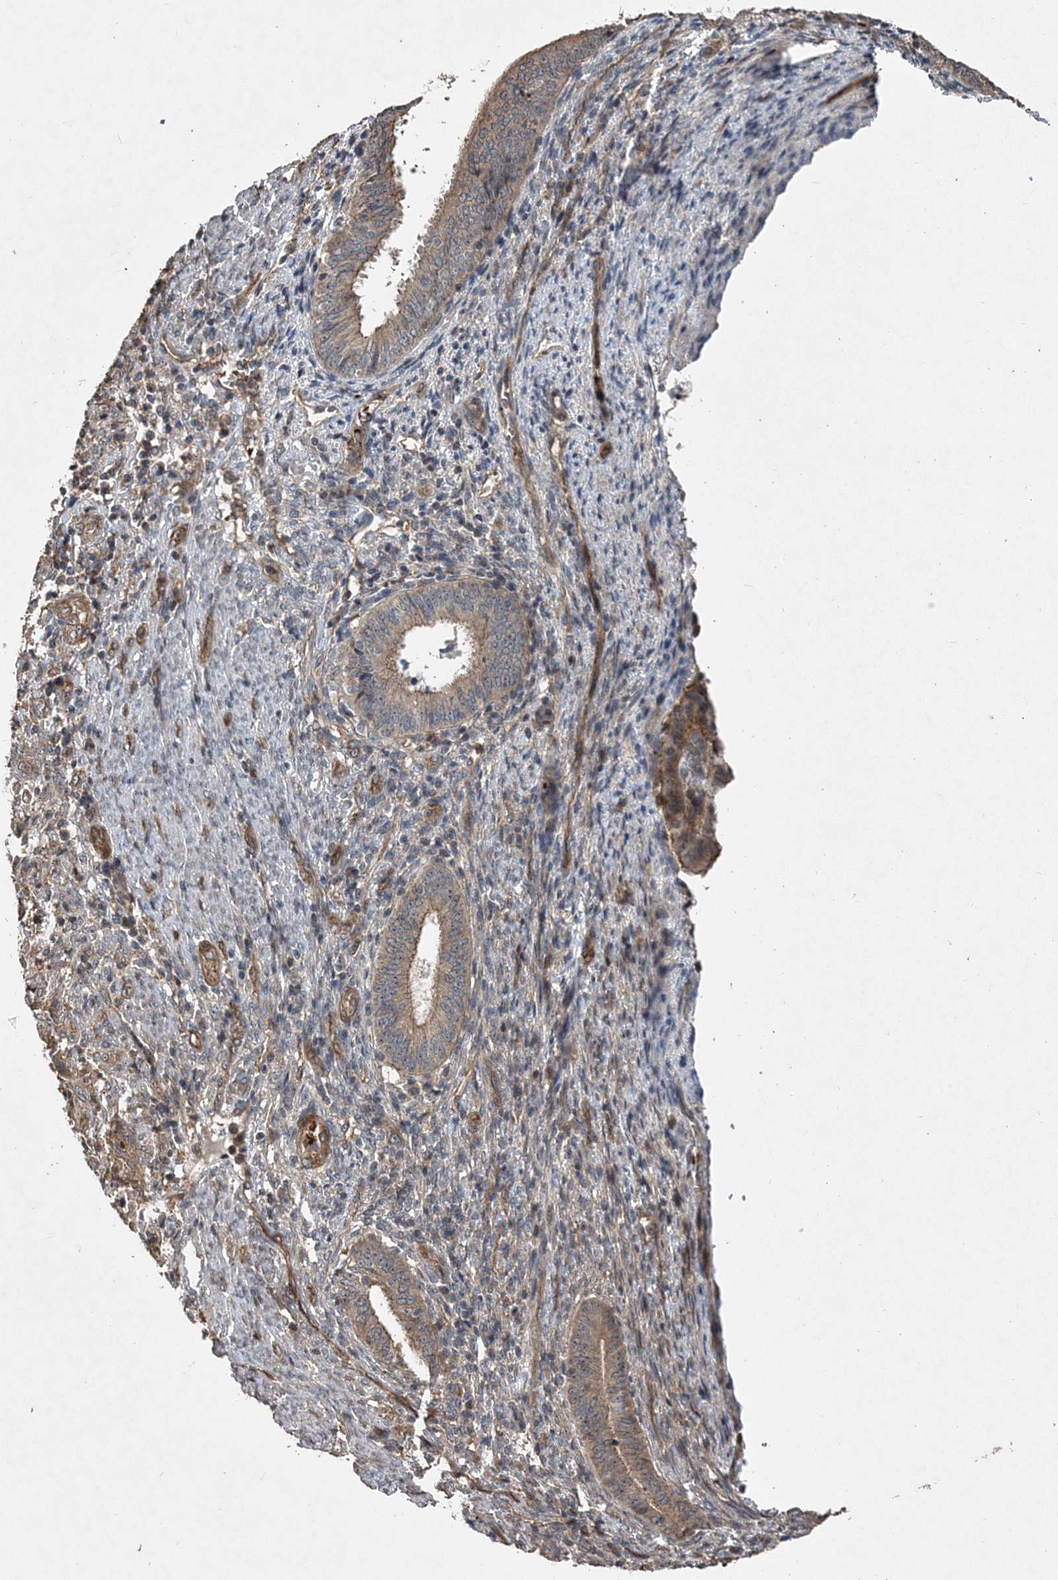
{"staining": {"intensity": "moderate", "quantity": ">75%", "location": "cytoplasmic/membranous"}, "tissue": "endometrial cancer", "cell_type": "Tumor cells", "image_type": "cancer", "snomed": [{"axis": "morphology", "description": "Adenocarcinoma, NOS"}, {"axis": "topography", "description": "Endometrium"}], "caption": "A high-resolution image shows immunohistochemistry staining of endometrial cancer (adenocarcinoma), which reveals moderate cytoplasmic/membranous staining in about >75% of tumor cells.", "gene": "HYCC2", "patient": {"sex": "female", "age": 51}}